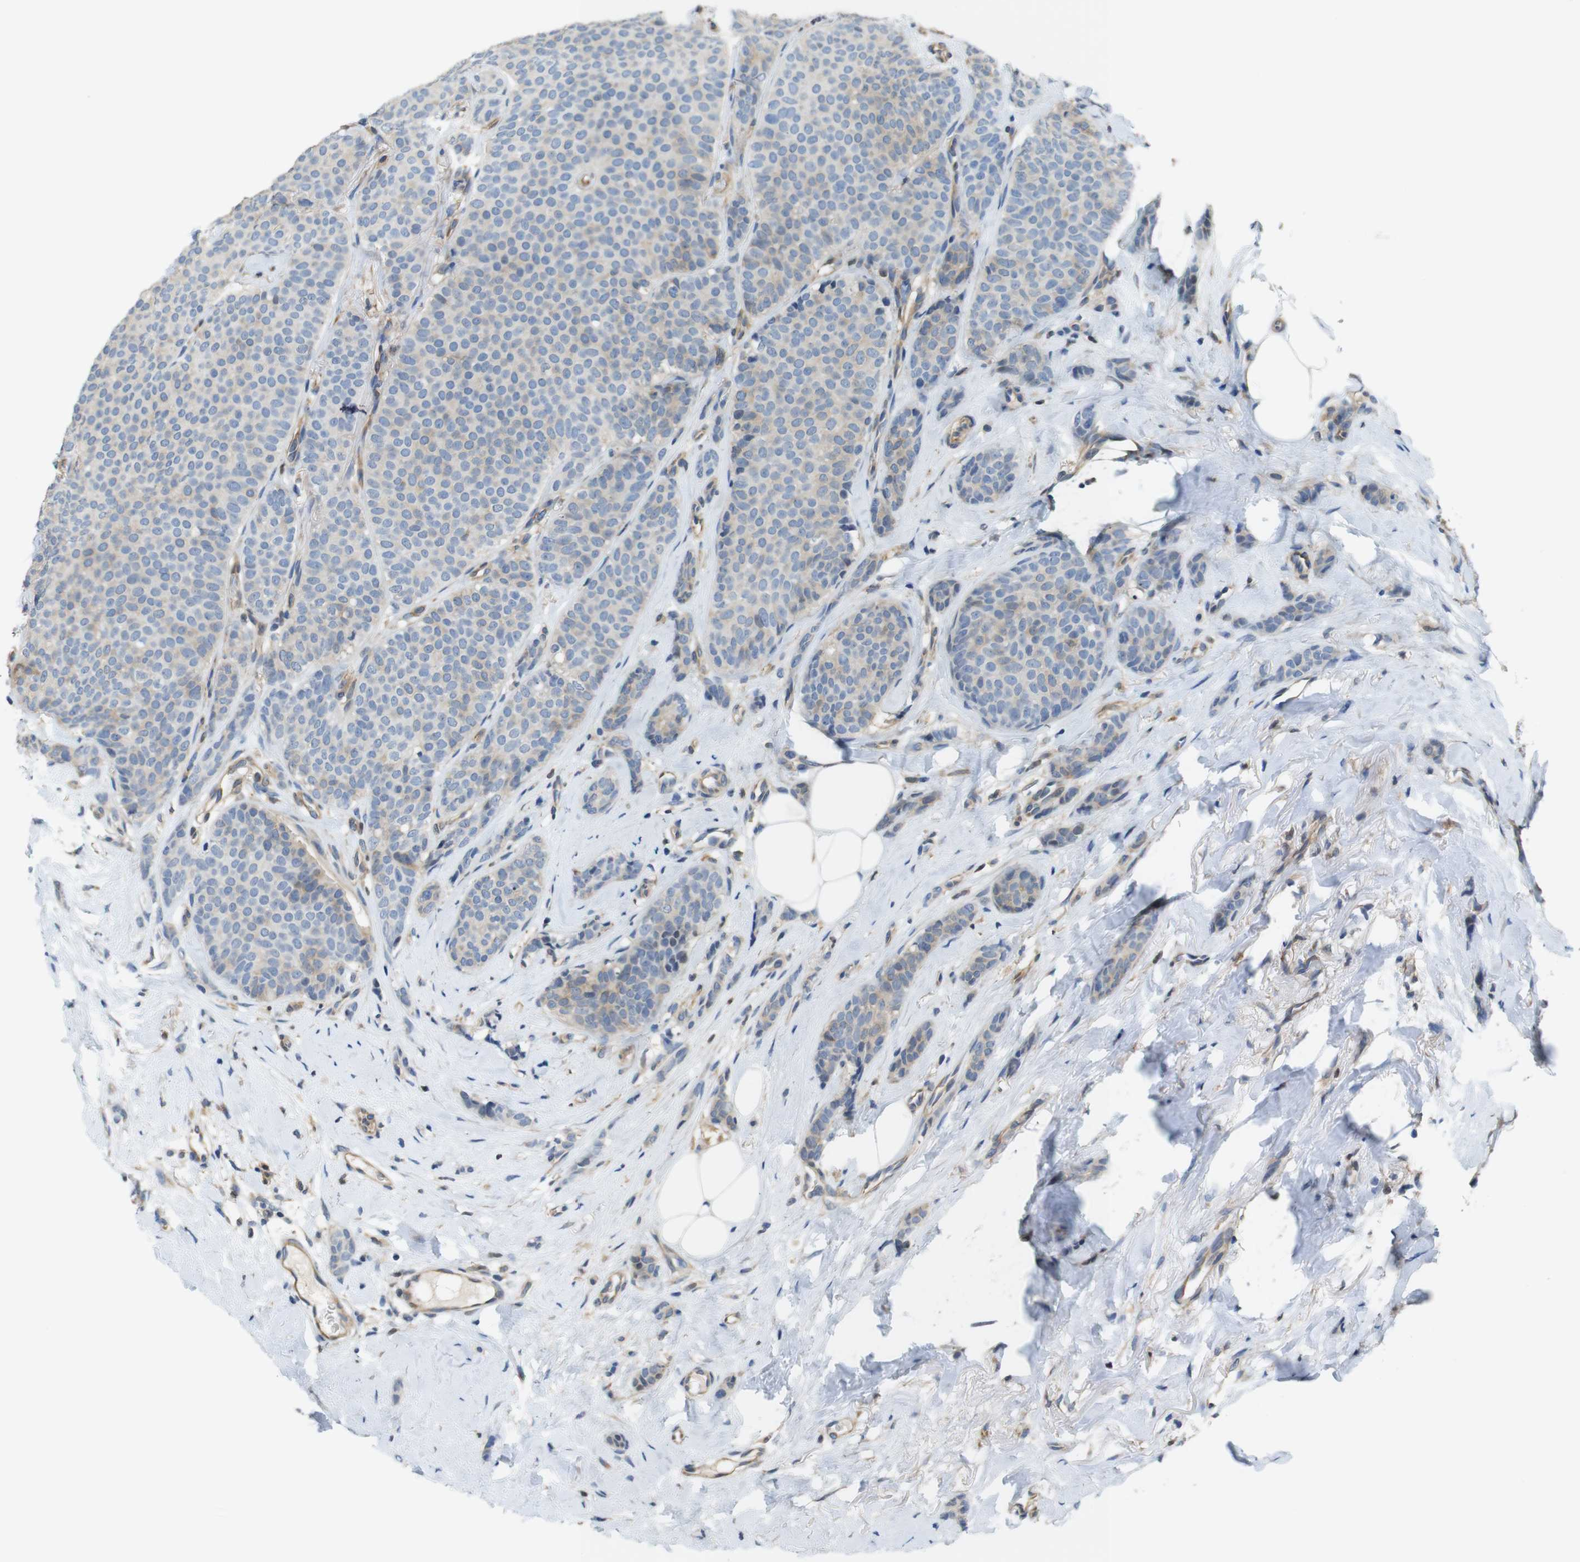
{"staining": {"intensity": "weak", "quantity": "<25%", "location": "cytoplasmic/membranous"}, "tissue": "breast cancer", "cell_type": "Tumor cells", "image_type": "cancer", "snomed": [{"axis": "morphology", "description": "Lobular carcinoma"}, {"axis": "topography", "description": "Skin"}, {"axis": "topography", "description": "Breast"}], "caption": "The IHC photomicrograph has no significant expression in tumor cells of lobular carcinoma (breast) tissue. Brightfield microscopy of immunohistochemistry stained with DAB (brown) and hematoxylin (blue), captured at high magnification.", "gene": "PCDH10", "patient": {"sex": "female", "age": 46}}